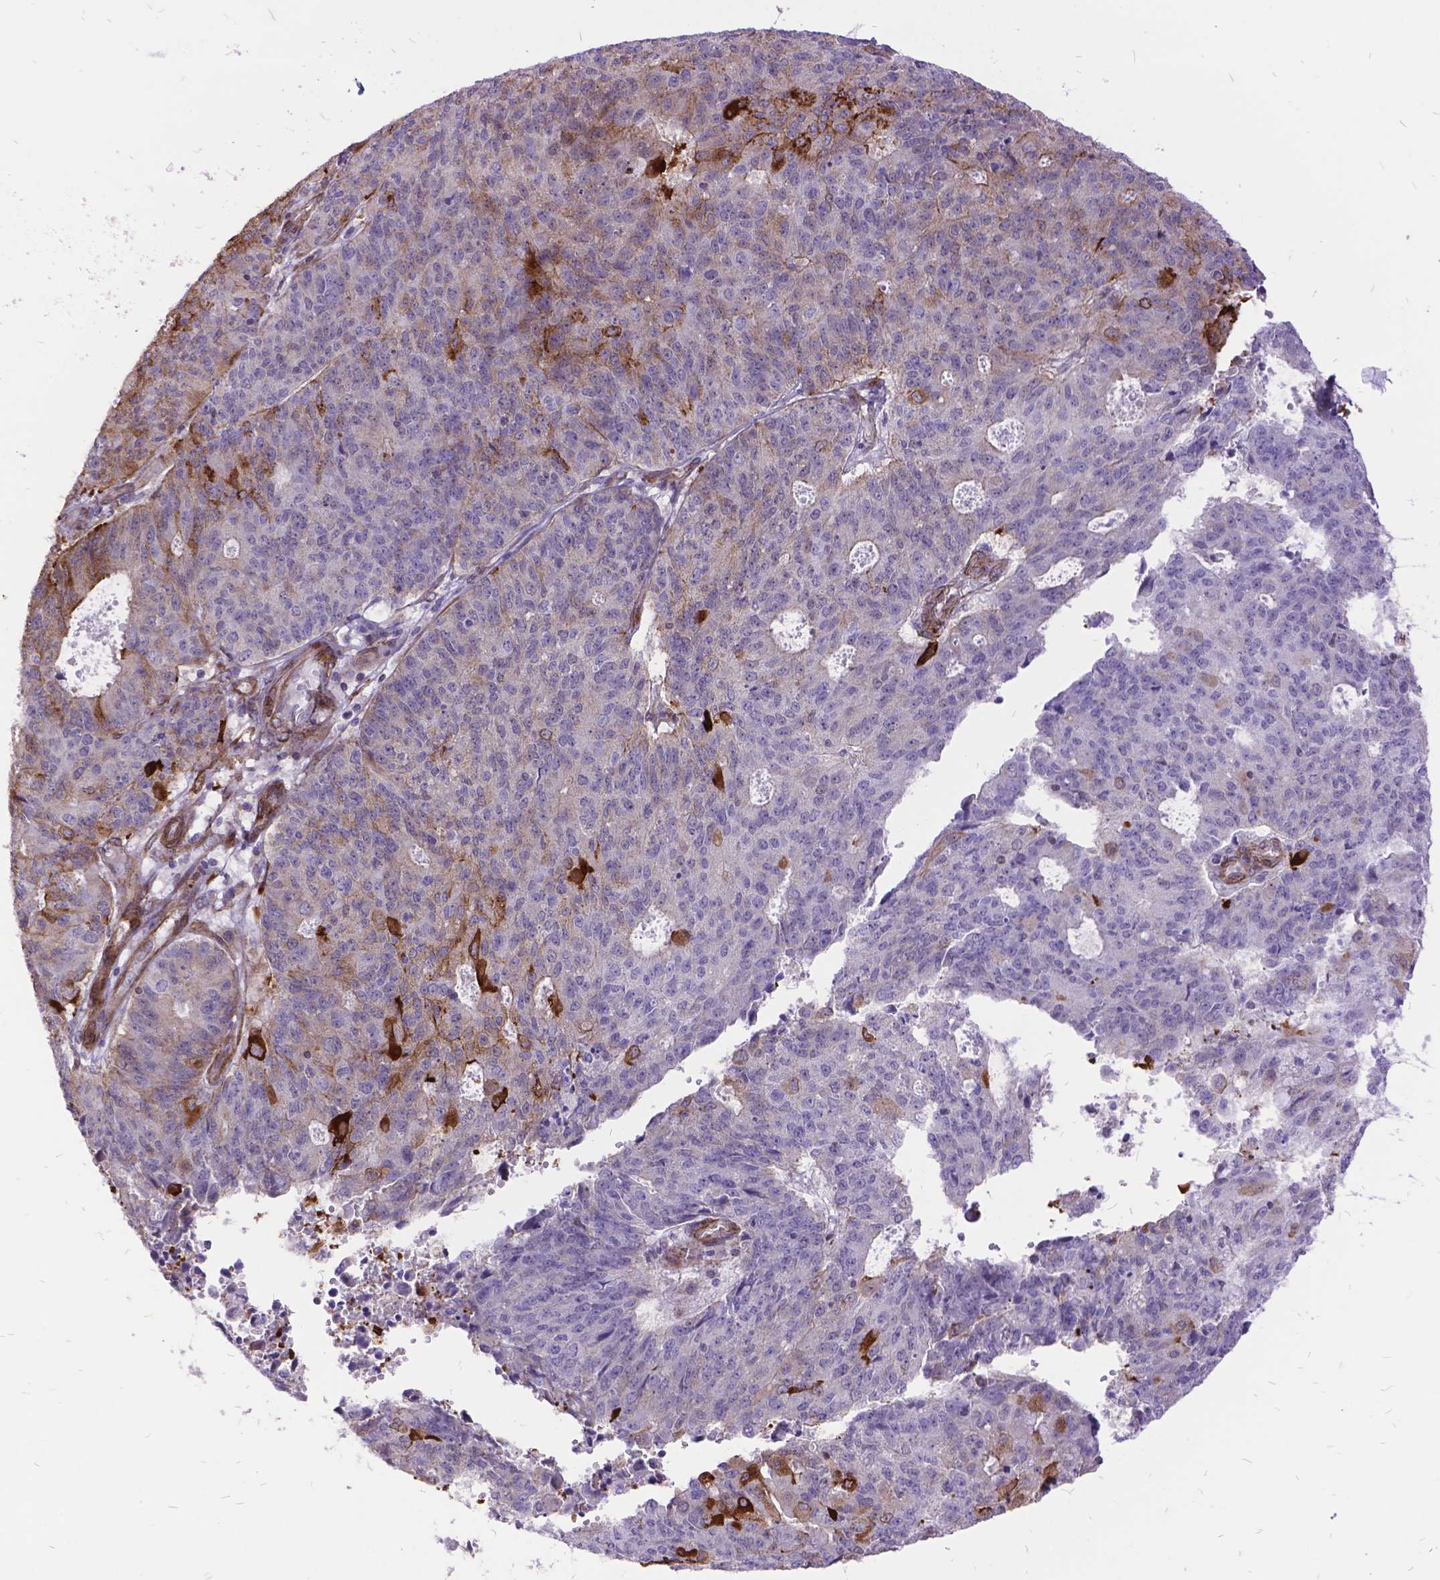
{"staining": {"intensity": "moderate", "quantity": "<25%", "location": "cytoplasmic/membranous"}, "tissue": "endometrial cancer", "cell_type": "Tumor cells", "image_type": "cancer", "snomed": [{"axis": "morphology", "description": "Adenocarcinoma, NOS"}, {"axis": "topography", "description": "Endometrium"}], "caption": "Immunohistochemical staining of human adenocarcinoma (endometrial) exhibits low levels of moderate cytoplasmic/membranous staining in approximately <25% of tumor cells. (DAB (3,3'-diaminobenzidine) = brown stain, brightfield microscopy at high magnification).", "gene": "GRB7", "patient": {"sex": "female", "age": 82}}